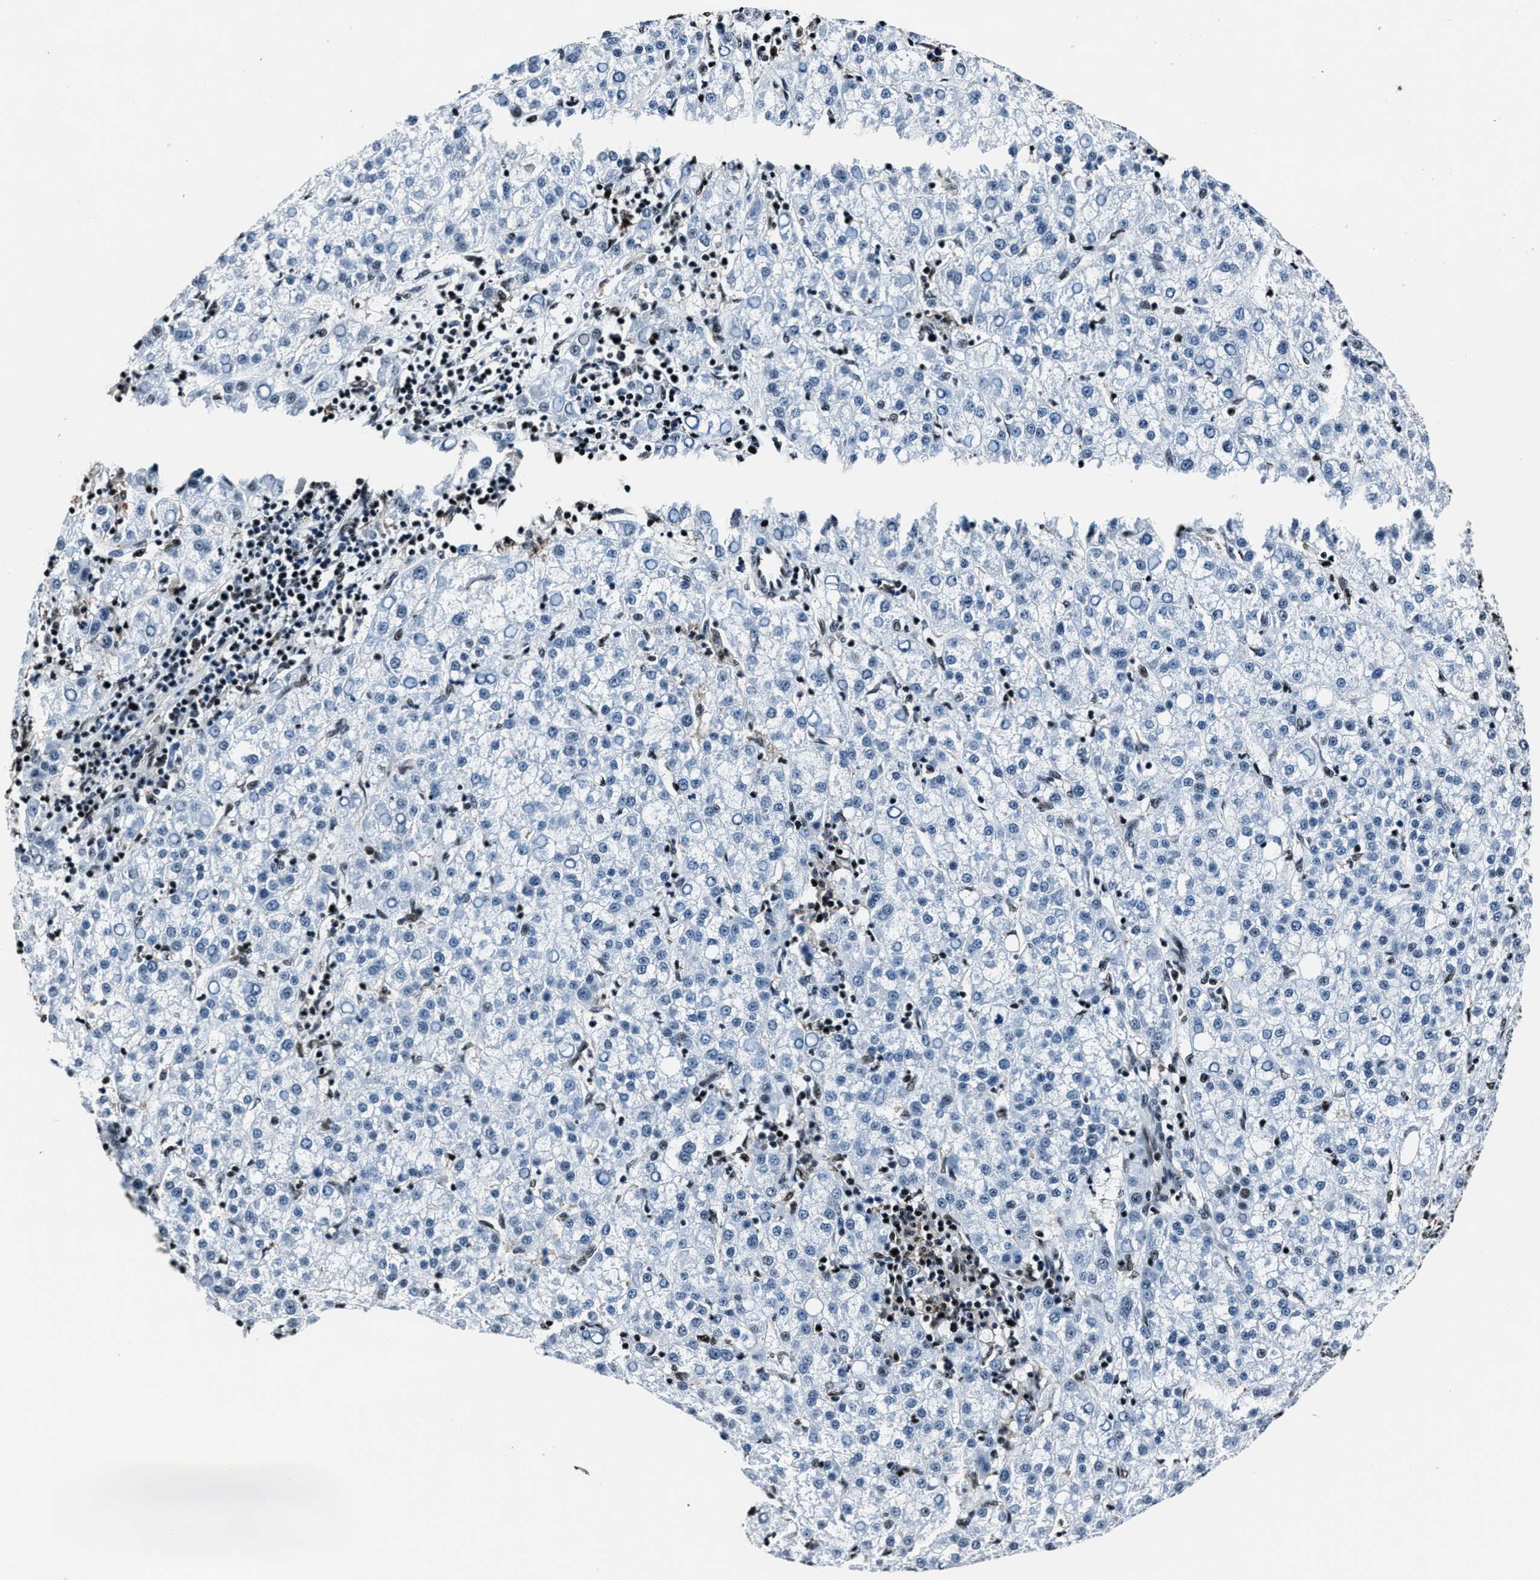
{"staining": {"intensity": "negative", "quantity": "none", "location": "none"}, "tissue": "liver cancer", "cell_type": "Tumor cells", "image_type": "cancer", "snomed": [{"axis": "morphology", "description": "Carcinoma, Hepatocellular, NOS"}, {"axis": "topography", "description": "Liver"}], "caption": "Protein analysis of hepatocellular carcinoma (liver) displays no significant expression in tumor cells.", "gene": "PPIE", "patient": {"sex": "female", "age": 58}}